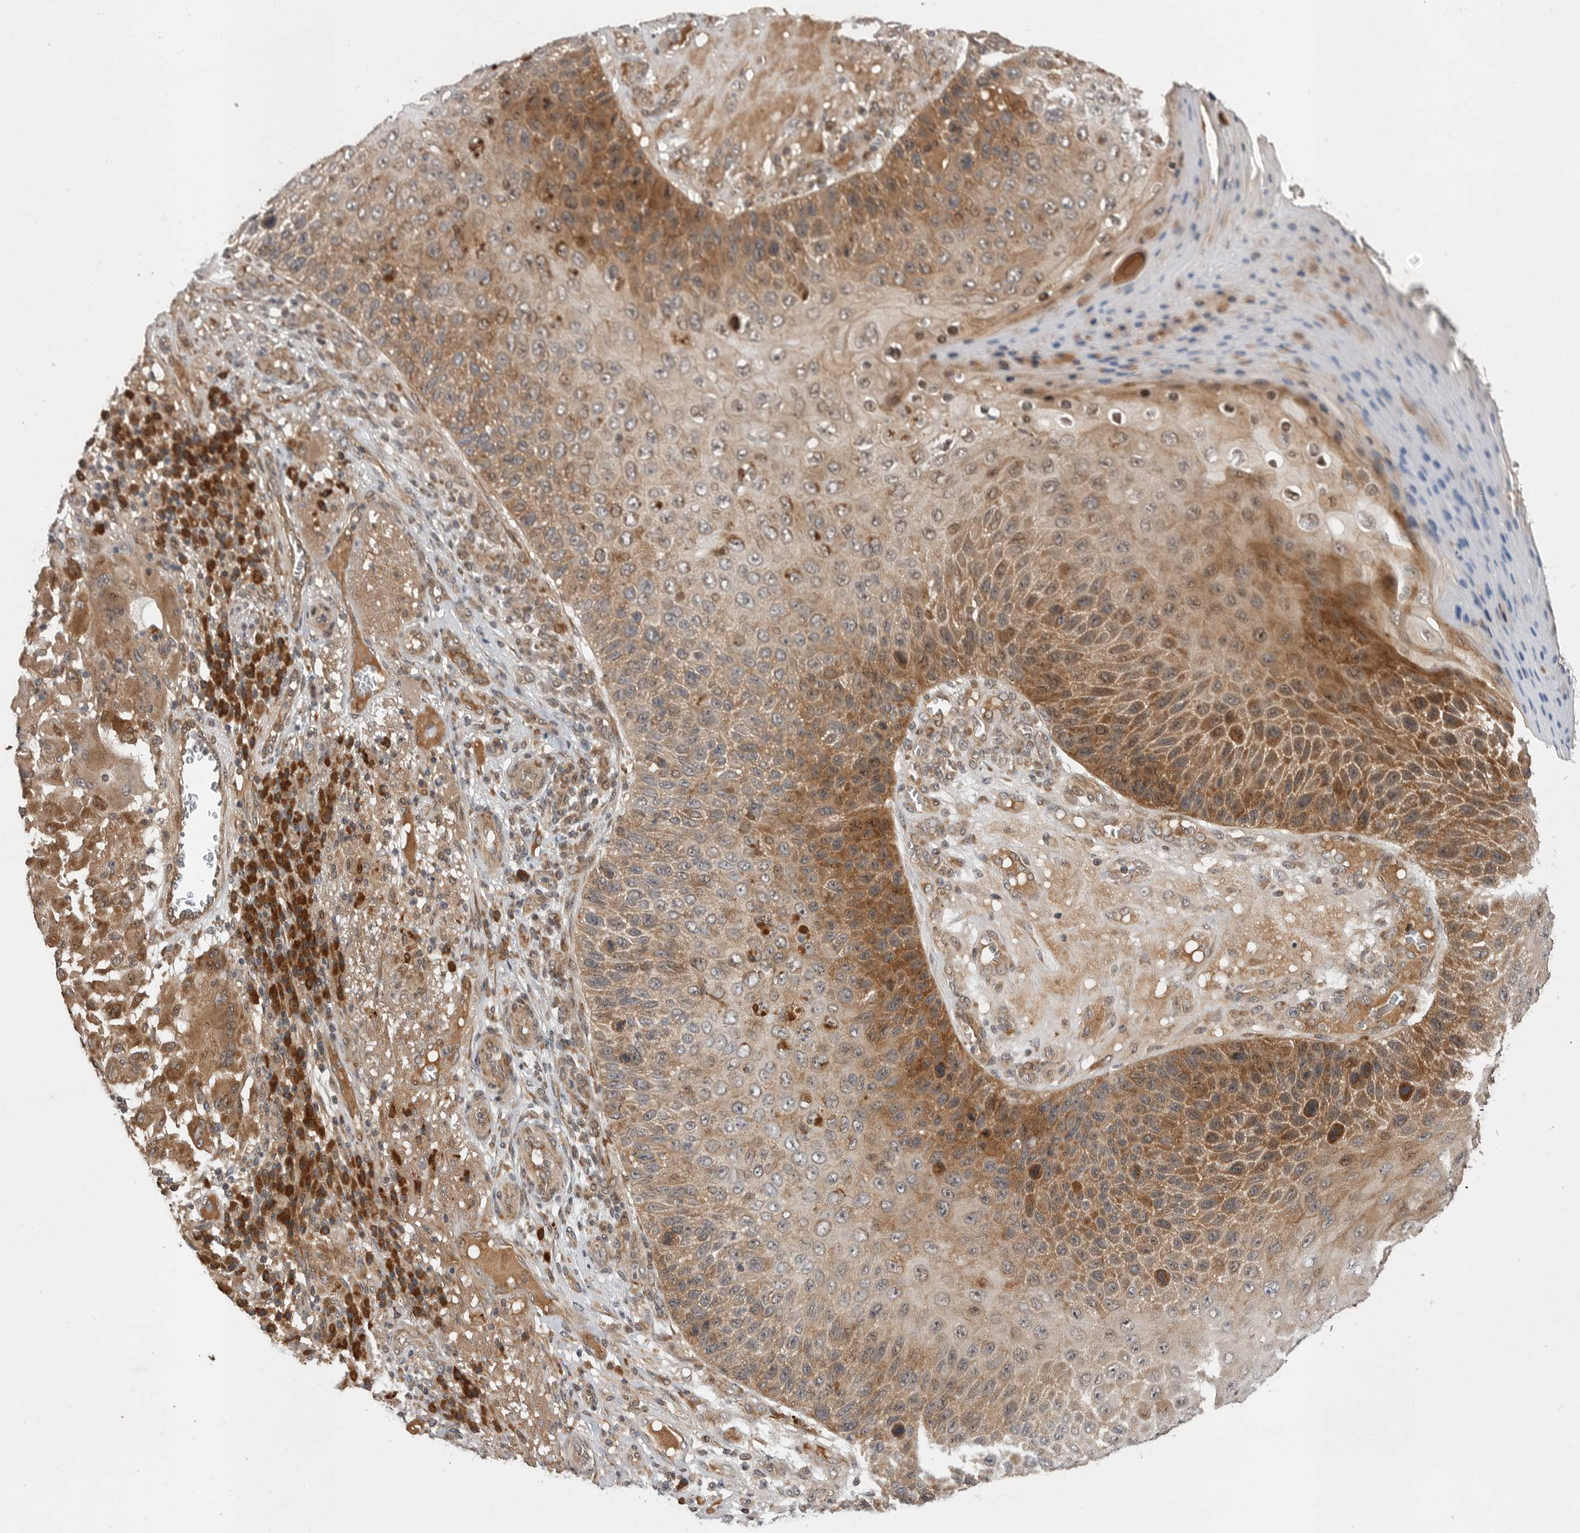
{"staining": {"intensity": "moderate", "quantity": ">75%", "location": "cytoplasmic/membranous"}, "tissue": "skin cancer", "cell_type": "Tumor cells", "image_type": "cancer", "snomed": [{"axis": "morphology", "description": "Squamous cell carcinoma, NOS"}, {"axis": "topography", "description": "Skin"}], "caption": "This histopathology image reveals IHC staining of human skin cancer, with medium moderate cytoplasmic/membranous expression in about >75% of tumor cells.", "gene": "OSBPL9", "patient": {"sex": "female", "age": 88}}